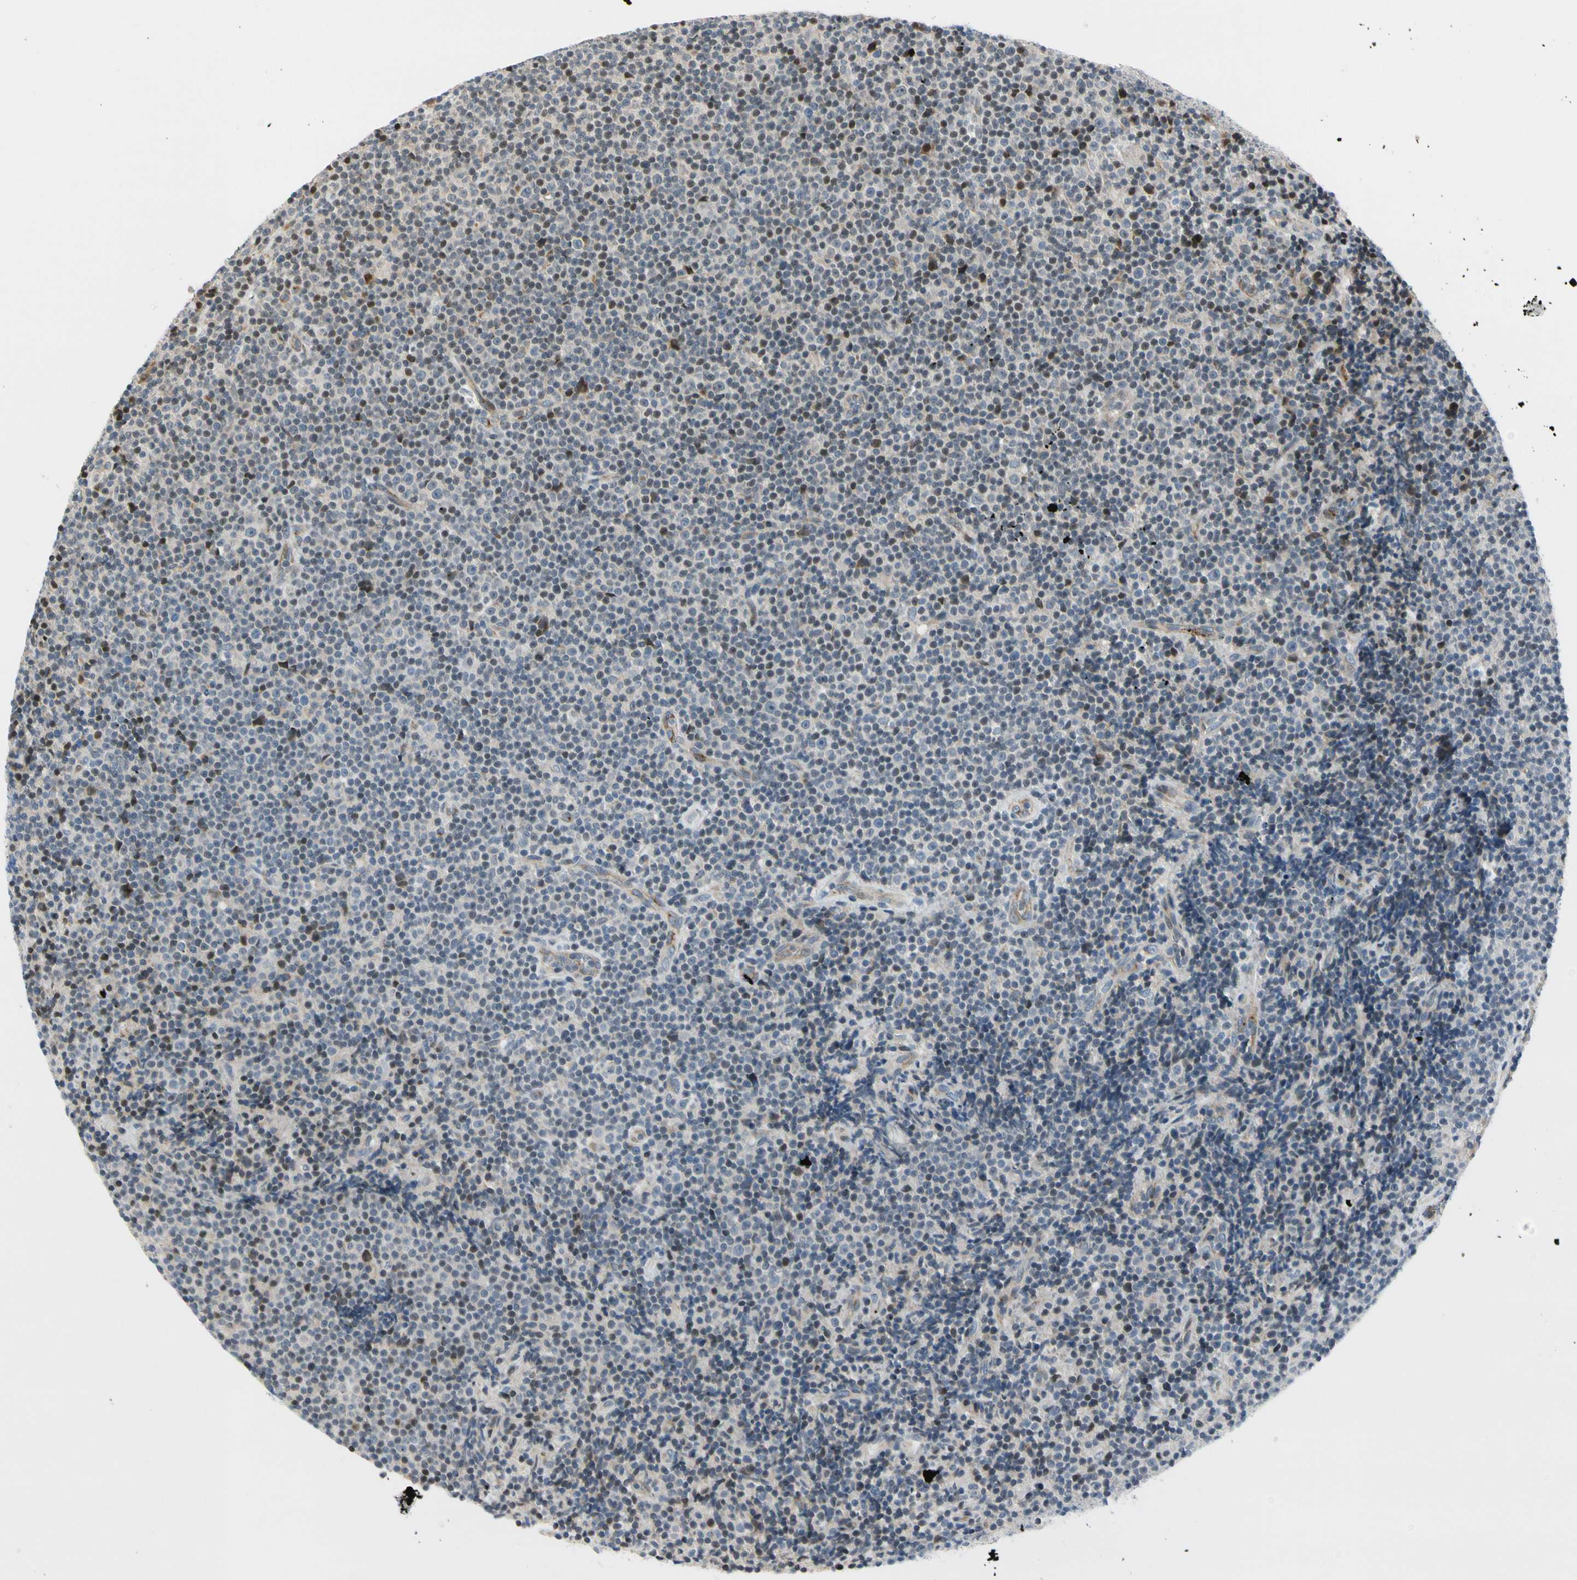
{"staining": {"intensity": "weak", "quantity": "25%-75%", "location": "nuclear"}, "tissue": "lymphoma", "cell_type": "Tumor cells", "image_type": "cancer", "snomed": [{"axis": "morphology", "description": "Malignant lymphoma, non-Hodgkin's type, Low grade"}, {"axis": "topography", "description": "Lymph node"}], "caption": "High-magnification brightfield microscopy of lymphoma stained with DAB (3,3'-diaminobenzidine) (brown) and counterstained with hematoxylin (blue). tumor cells exhibit weak nuclear staining is identified in approximately25%-75% of cells.", "gene": "NPDC1", "patient": {"sex": "female", "age": 67}}